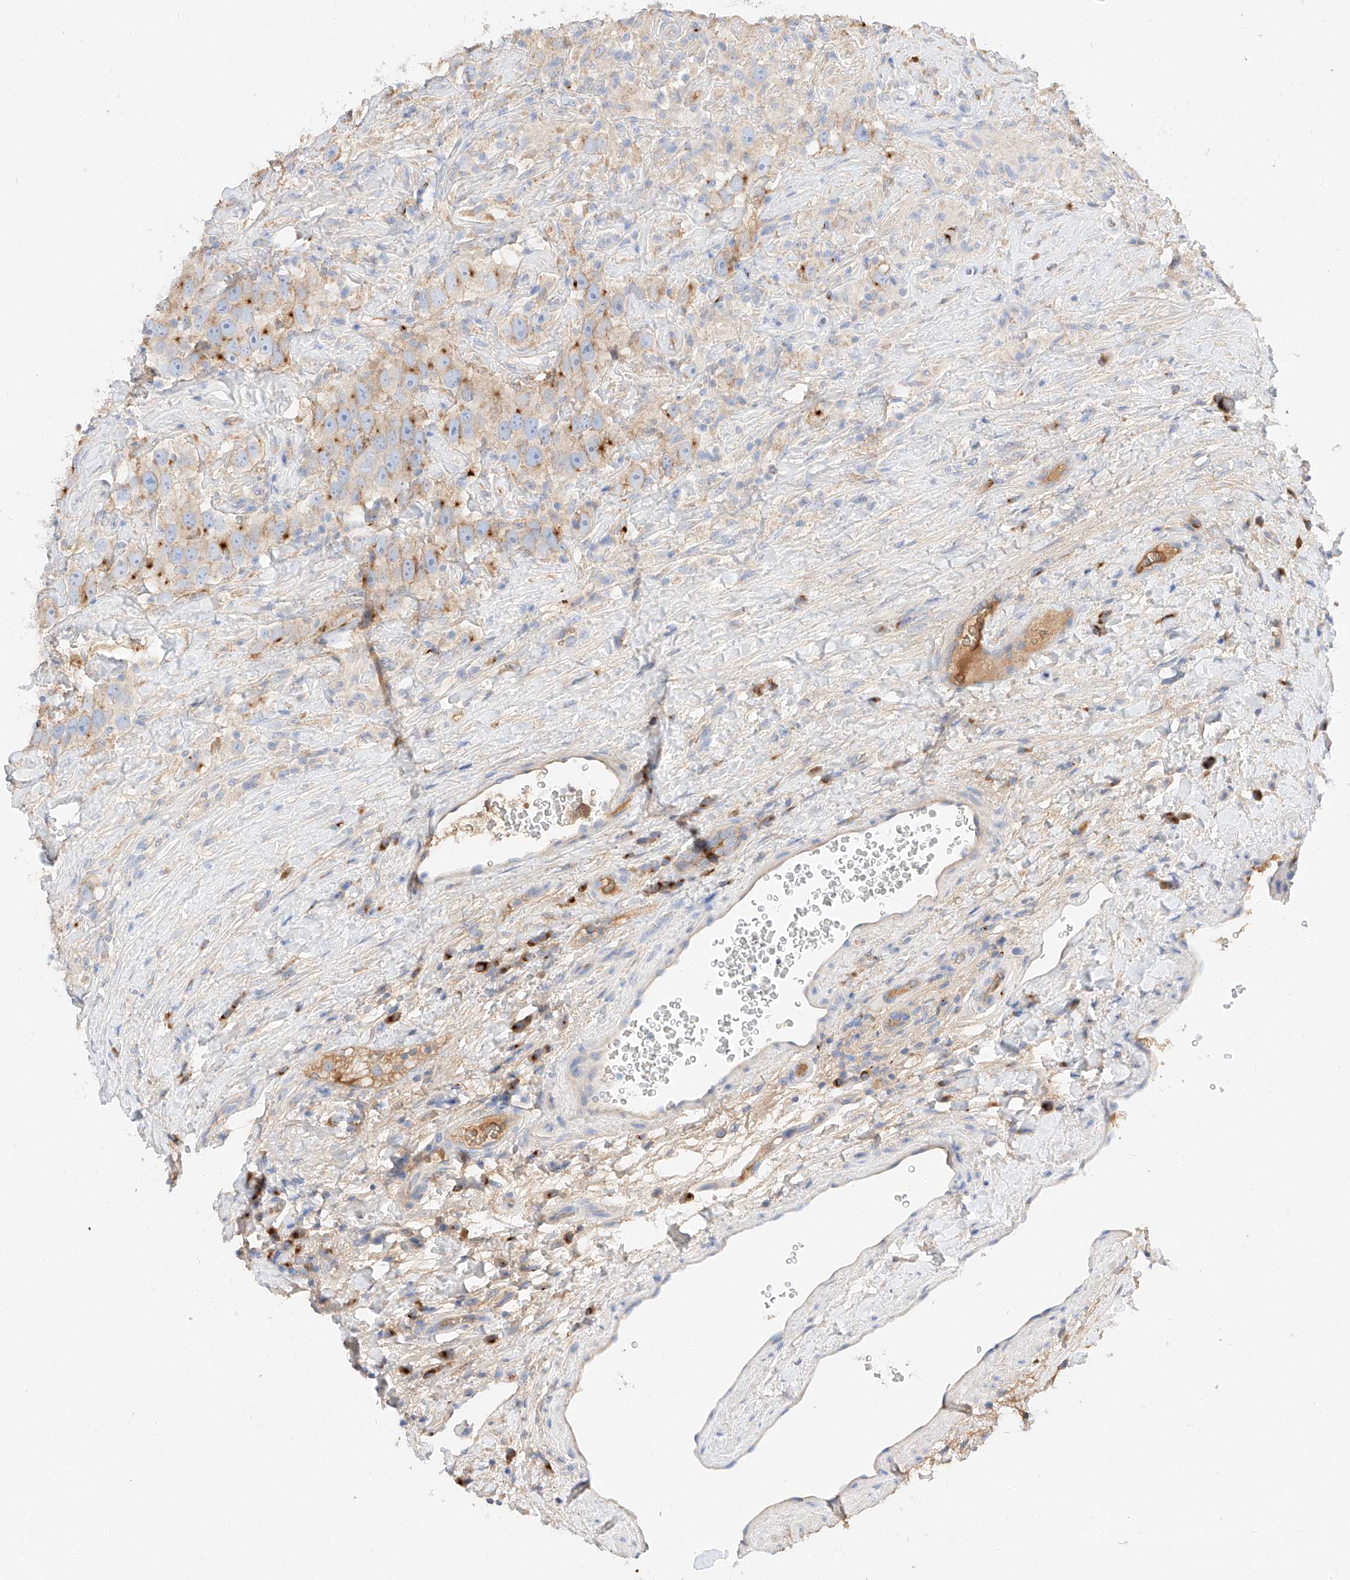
{"staining": {"intensity": "moderate", "quantity": "<25%", "location": "cytoplasmic/membranous"}, "tissue": "testis cancer", "cell_type": "Tumor cells", "image_type": "cancer", "snomed": [{"axis": "morphology", "description": "Seminoma, NOS"}, {"axis": "topography", "description": "Testis"}], "caption": "Immunohistochemical staining of human seminoma (testis) shows low levels of moderate cytoplasmic/membranous positivity in approximately <25% of tumor cells.", "gene": "MAP7", "patient": {"sex": "male", "age": 49}}